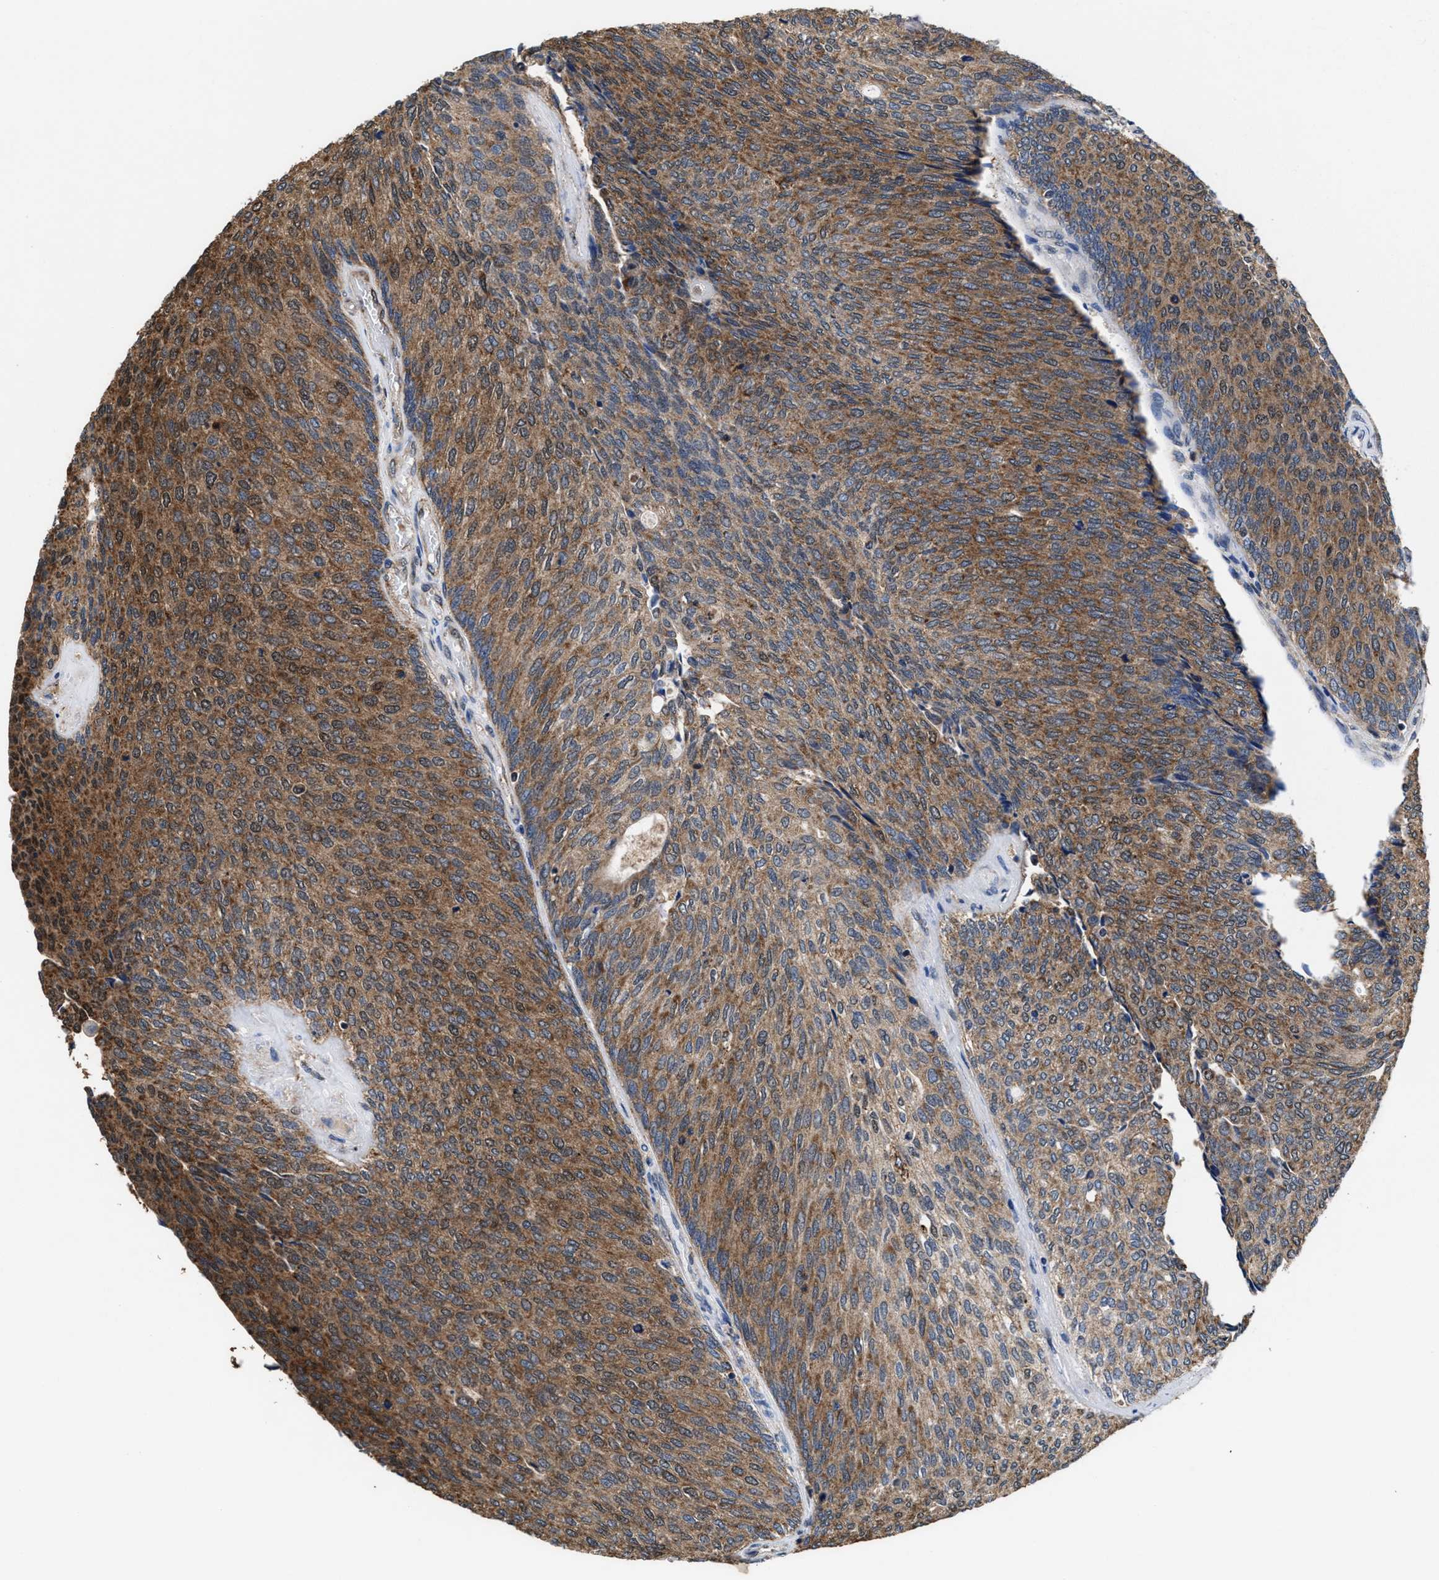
{"staining": {"intensity": "moderate", "quantity": ">75%", "location": "cytoplasmic/membranous"}, "tissue": "urothelial cancer", "cell_type": "Tumor cells", "image_type": "cancer", "snomed": [{"axis": "morphology", "description": "Urothelial carcinoma, Low grade"}, {"axis": "topography", "description": "Urinary bladder"}], "caption": "Moderate cytoplasmic/membranous staining for a protein is present in about >75% of tumor cells of urothelial cancer using IHC.", "gene": "ACLY", "patient": {"sex": "female", "age": 79}}